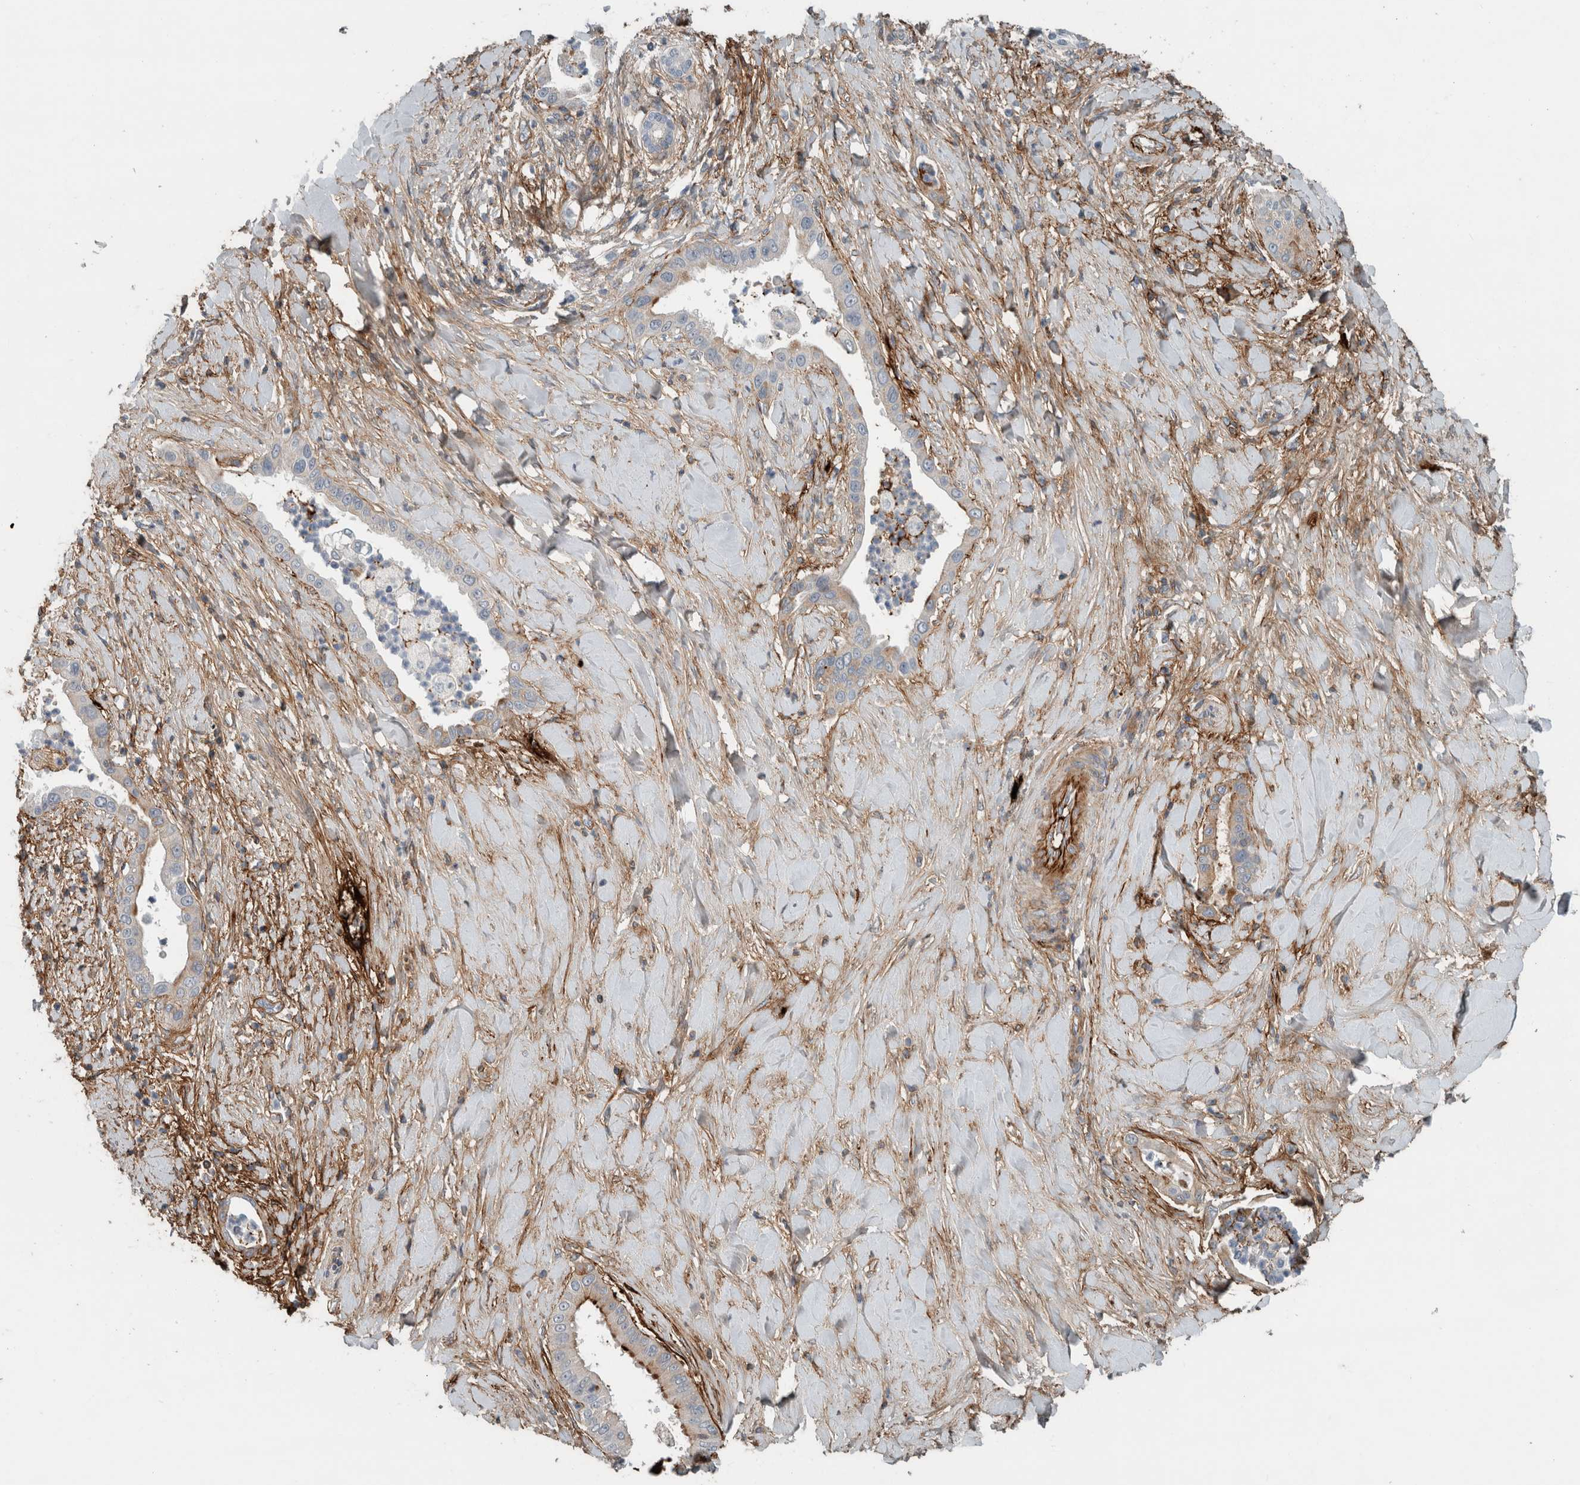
{"staining": {"intensity": "weak", "quantity": "<25%", "location": "cytoplasmic/membranous"}, "tissue": "liver cancer", "cell_type": "Tumor cells", "image_type": "cancer", "snomed": [{"axis": "morphology", "description": "Cholangiocarcinoma"}, {"axis": "topography", "description": "Liver"}], "caption": "A photomicrograph of liver cholangiocarcinoma stained for a protein displays no brown staining in tumor cells.", "gene": "FN1", "patient": {"sex": "female", "age": 54}}